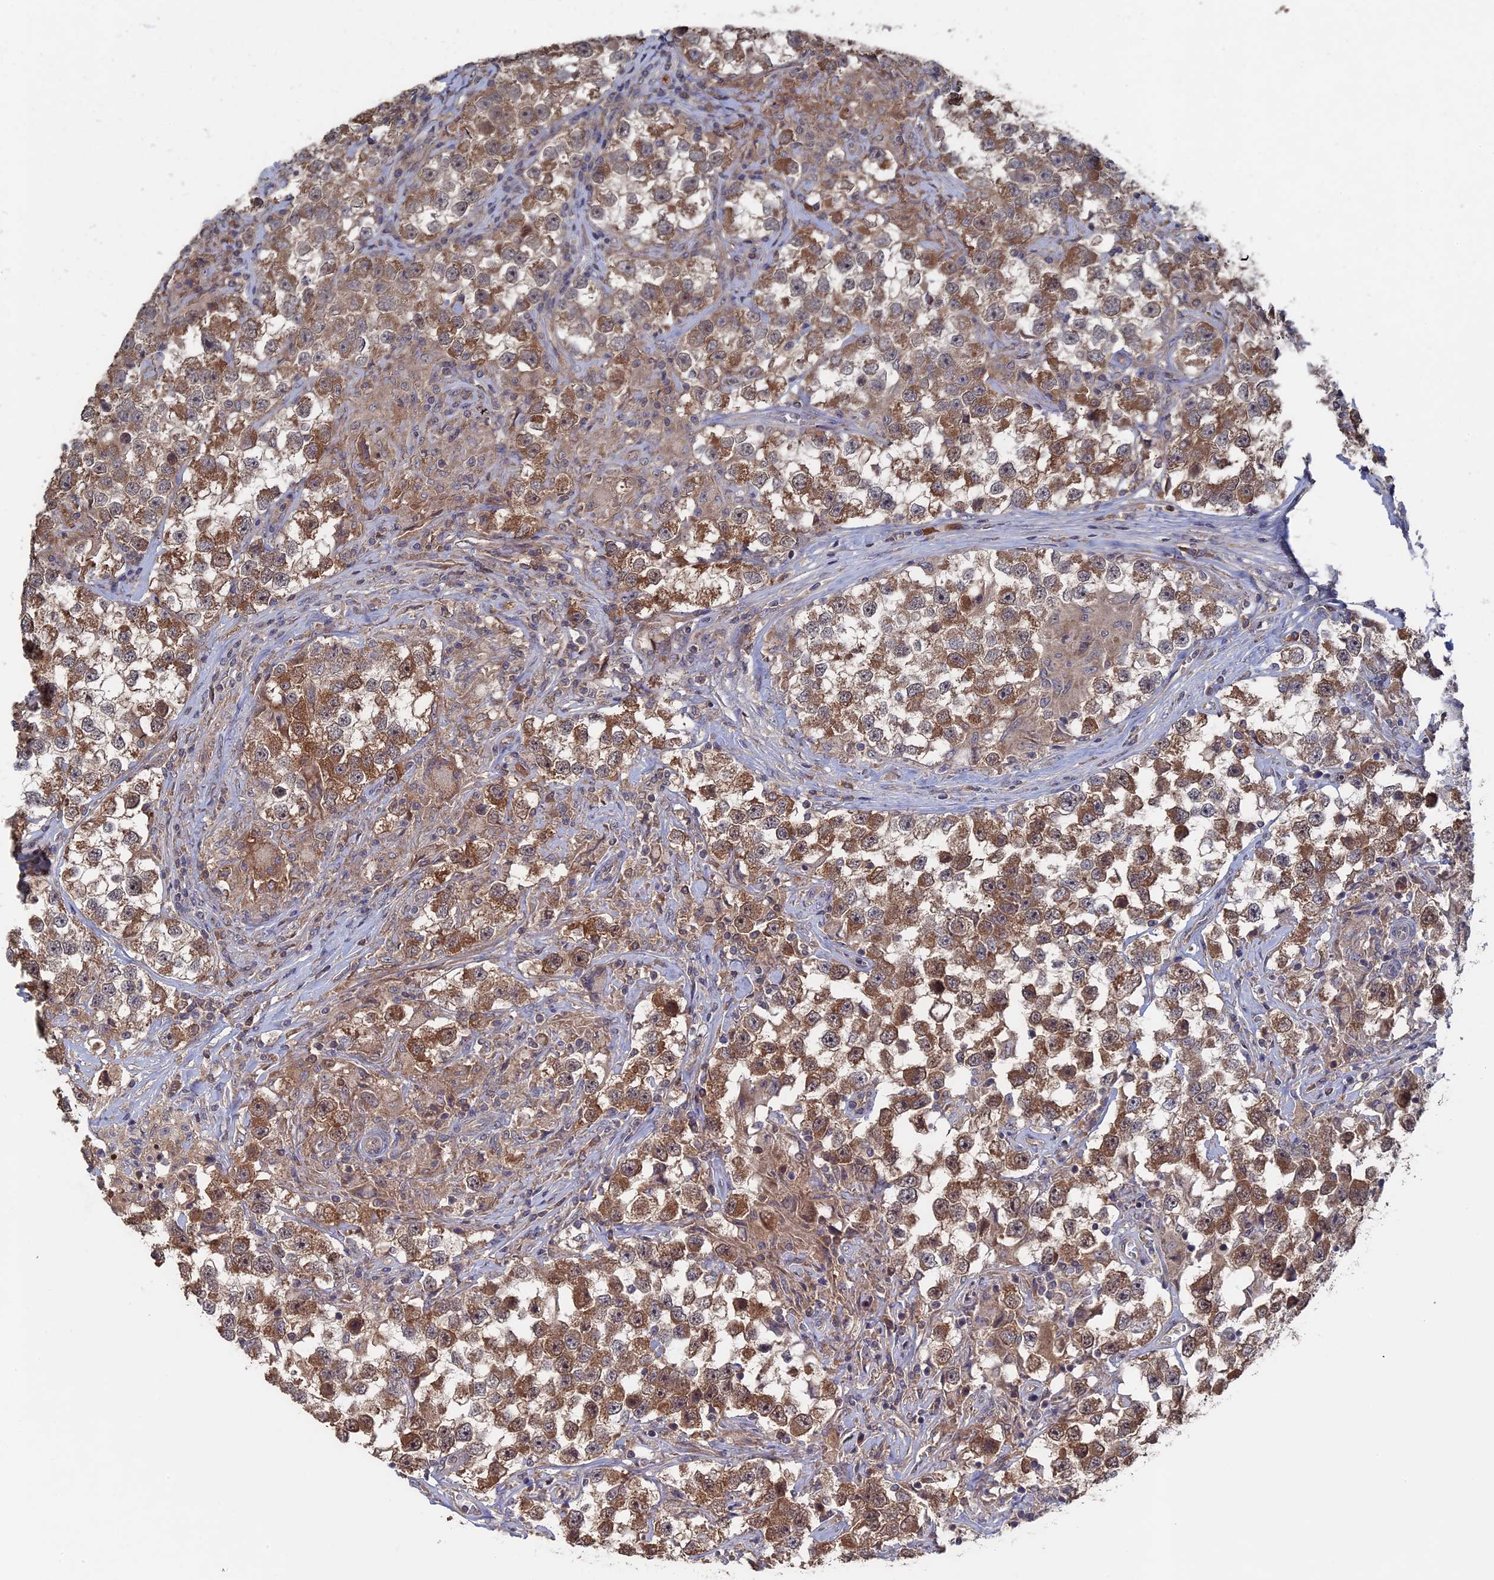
{"staining": {"intensity": "moderate", "quantity": ">75%", "location": "cytoplasmic/membranous"}, "tissue": "testis cancer", "cell_type": "Tumor cells", "image_type": "cancer", "snomed": [{"axis": "morphology", "description": "Seminoma, NOS"}, {"axis": "topography", "description": "Testis"}], "caption": "Immunohistochemical staining of human testis cancer demonstrates moderate cytoplasmic/membranous protein expression in about >75% of tumor cells.", "gene": "RAB15", "patient": {"sex": "male", "age": 46}}